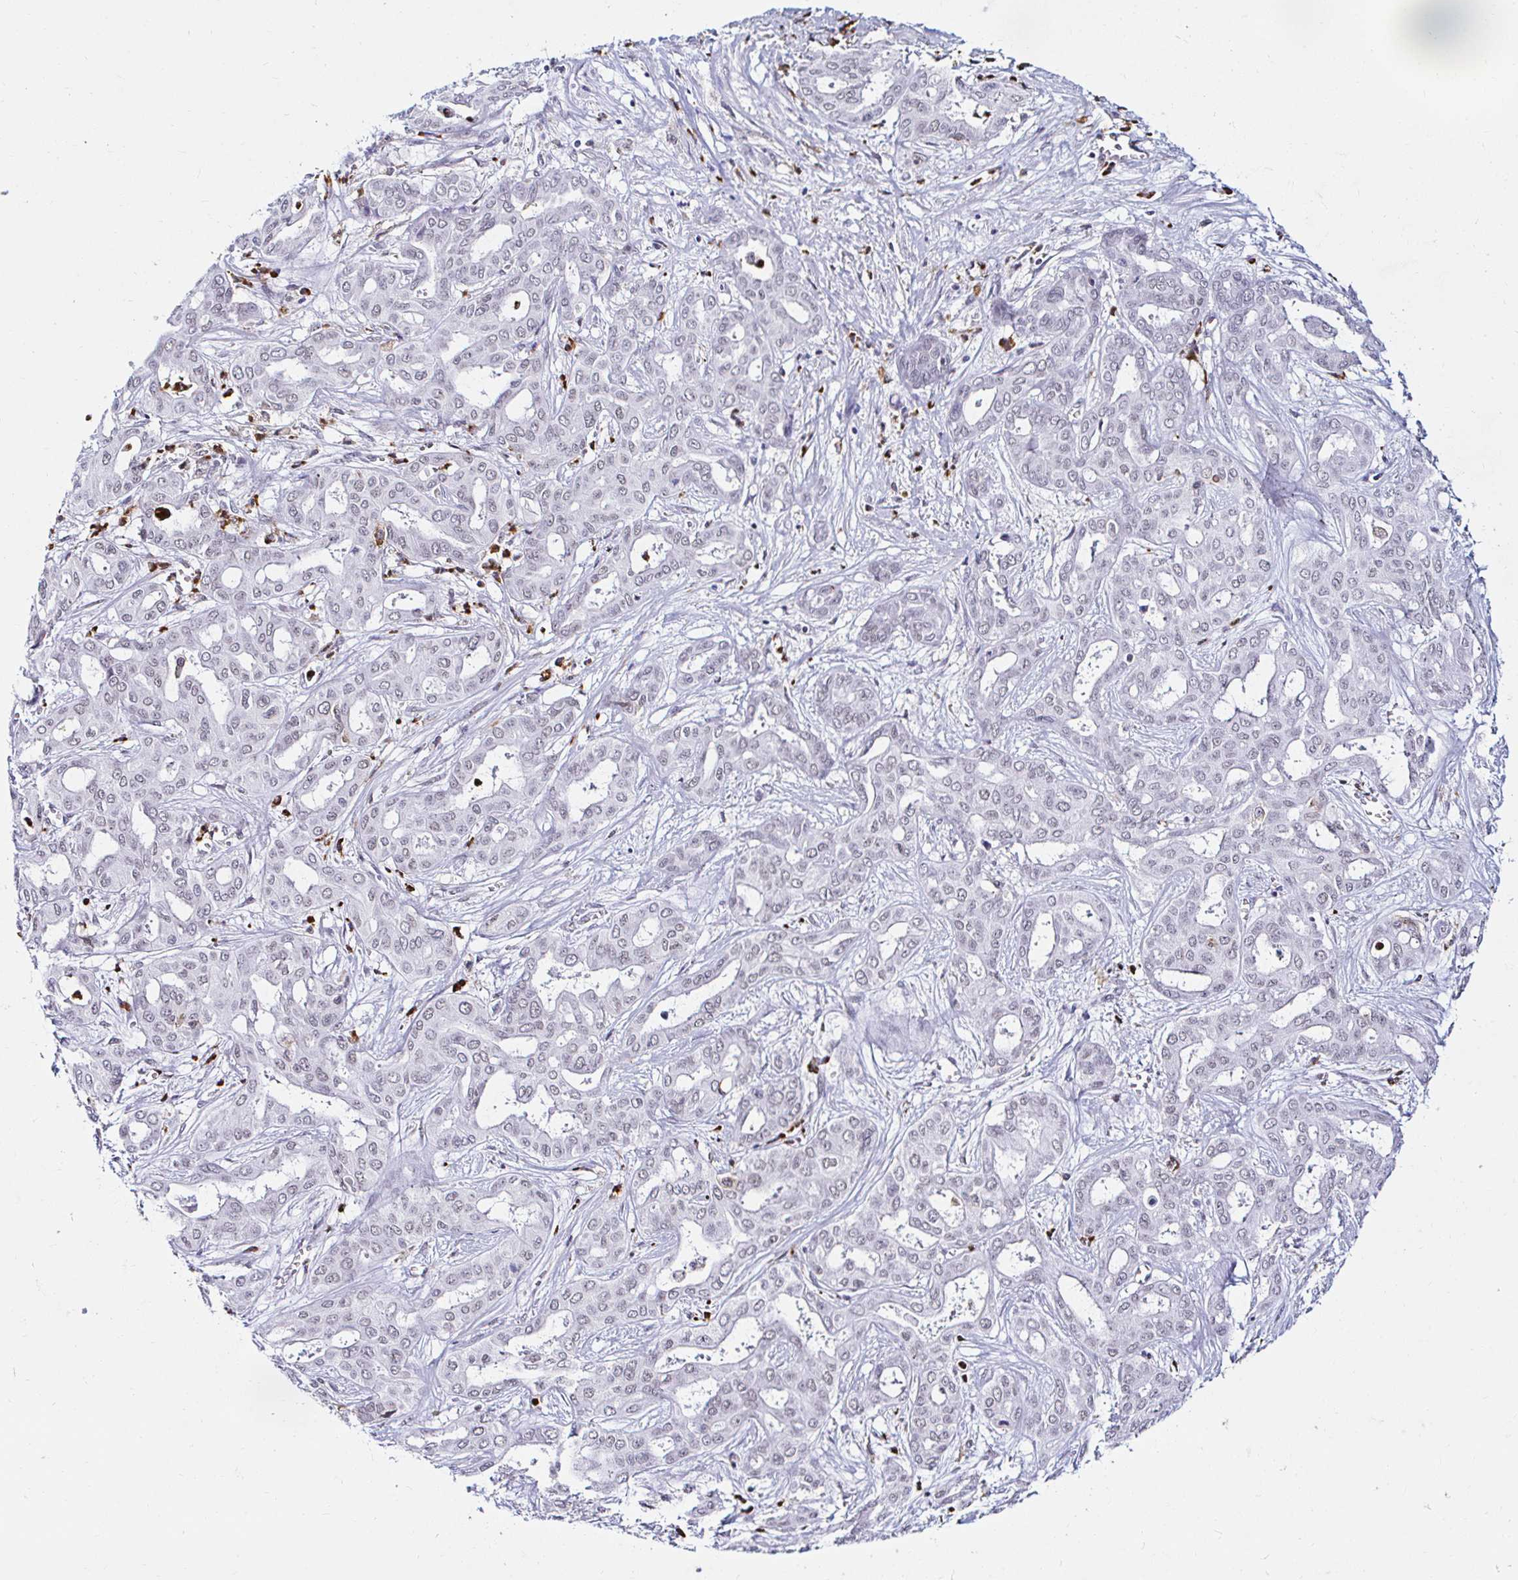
{"staining": {"intensity": "negative", "quantity": "none", "location": "none"}, "tissue": "liver cancer", "cell_type": "Tumor cells", "image_type": "cancer", "snomed": [{"axis": "morphology", "description": "Cholangiocarcinoma"}, {"axis": "topography", "description": "Liver"}], "caption": "Human liver cancer (cholangiocarcinoma) stained for a protein using IHC shows no positivity in tumor cells.", "gene": "CYBB", "patient": {"sex": "female", "age": 64}}